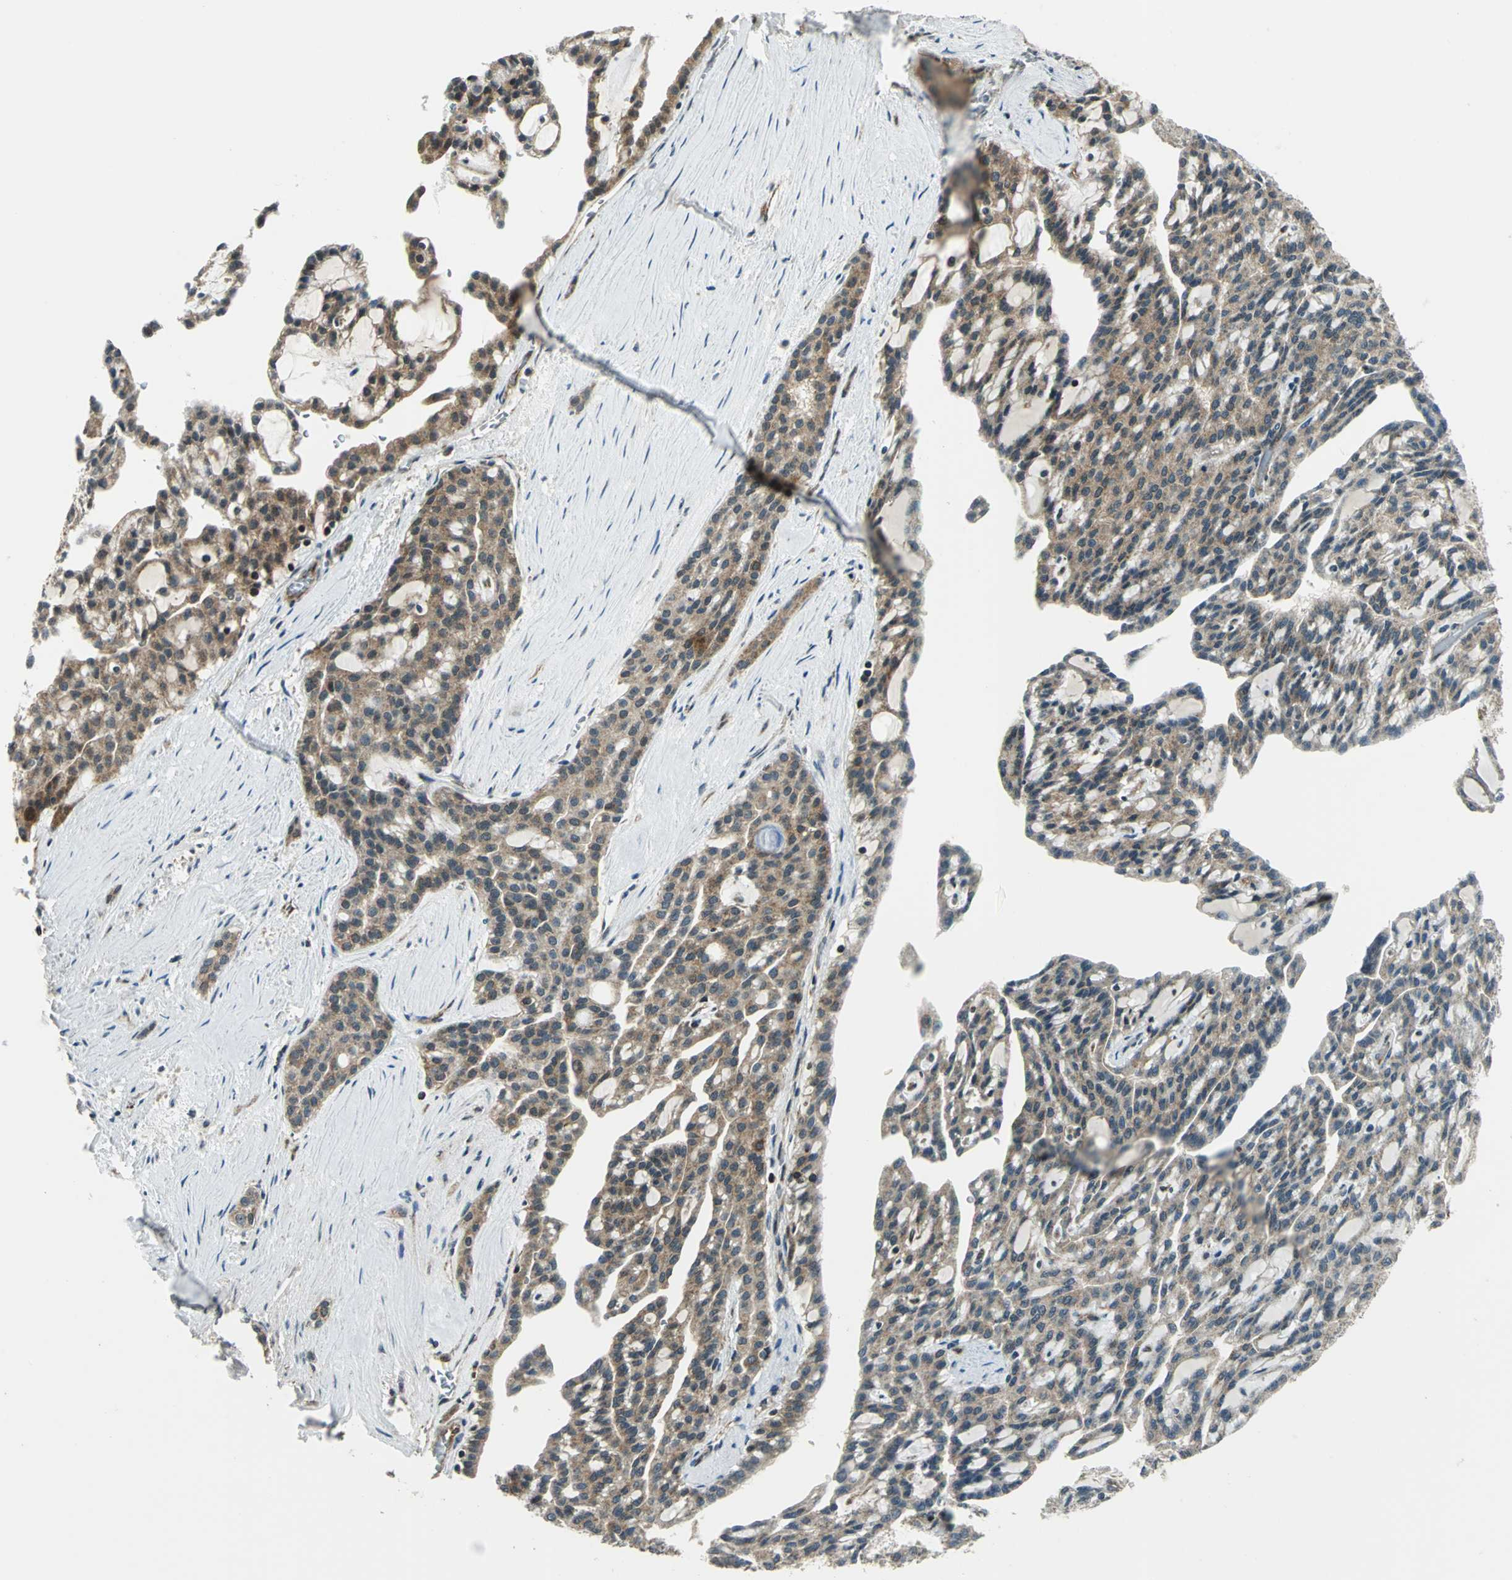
{"staining": {"intensity": "moderate", "quantity": ">75%", "location": "cytoplasmic/membranous"}, "tissue": "renal cancer", "cell_type": "Tumor cells", "image_type": "cancer", "snomed": [{"axis": "morphology", "description": "Adenocarcinoma, NOS"}, {"axis": "topography", "description": "Kidney"}], "caption": "Renal cancer (adenocarcinoma) stained for a protein (brown) exhibits moderate cytoplasmic/membranous positive staining in approximately >75% of tumor cells.", "gene": "NUDT2", "patient": {"sex": "male", "age": 63}}